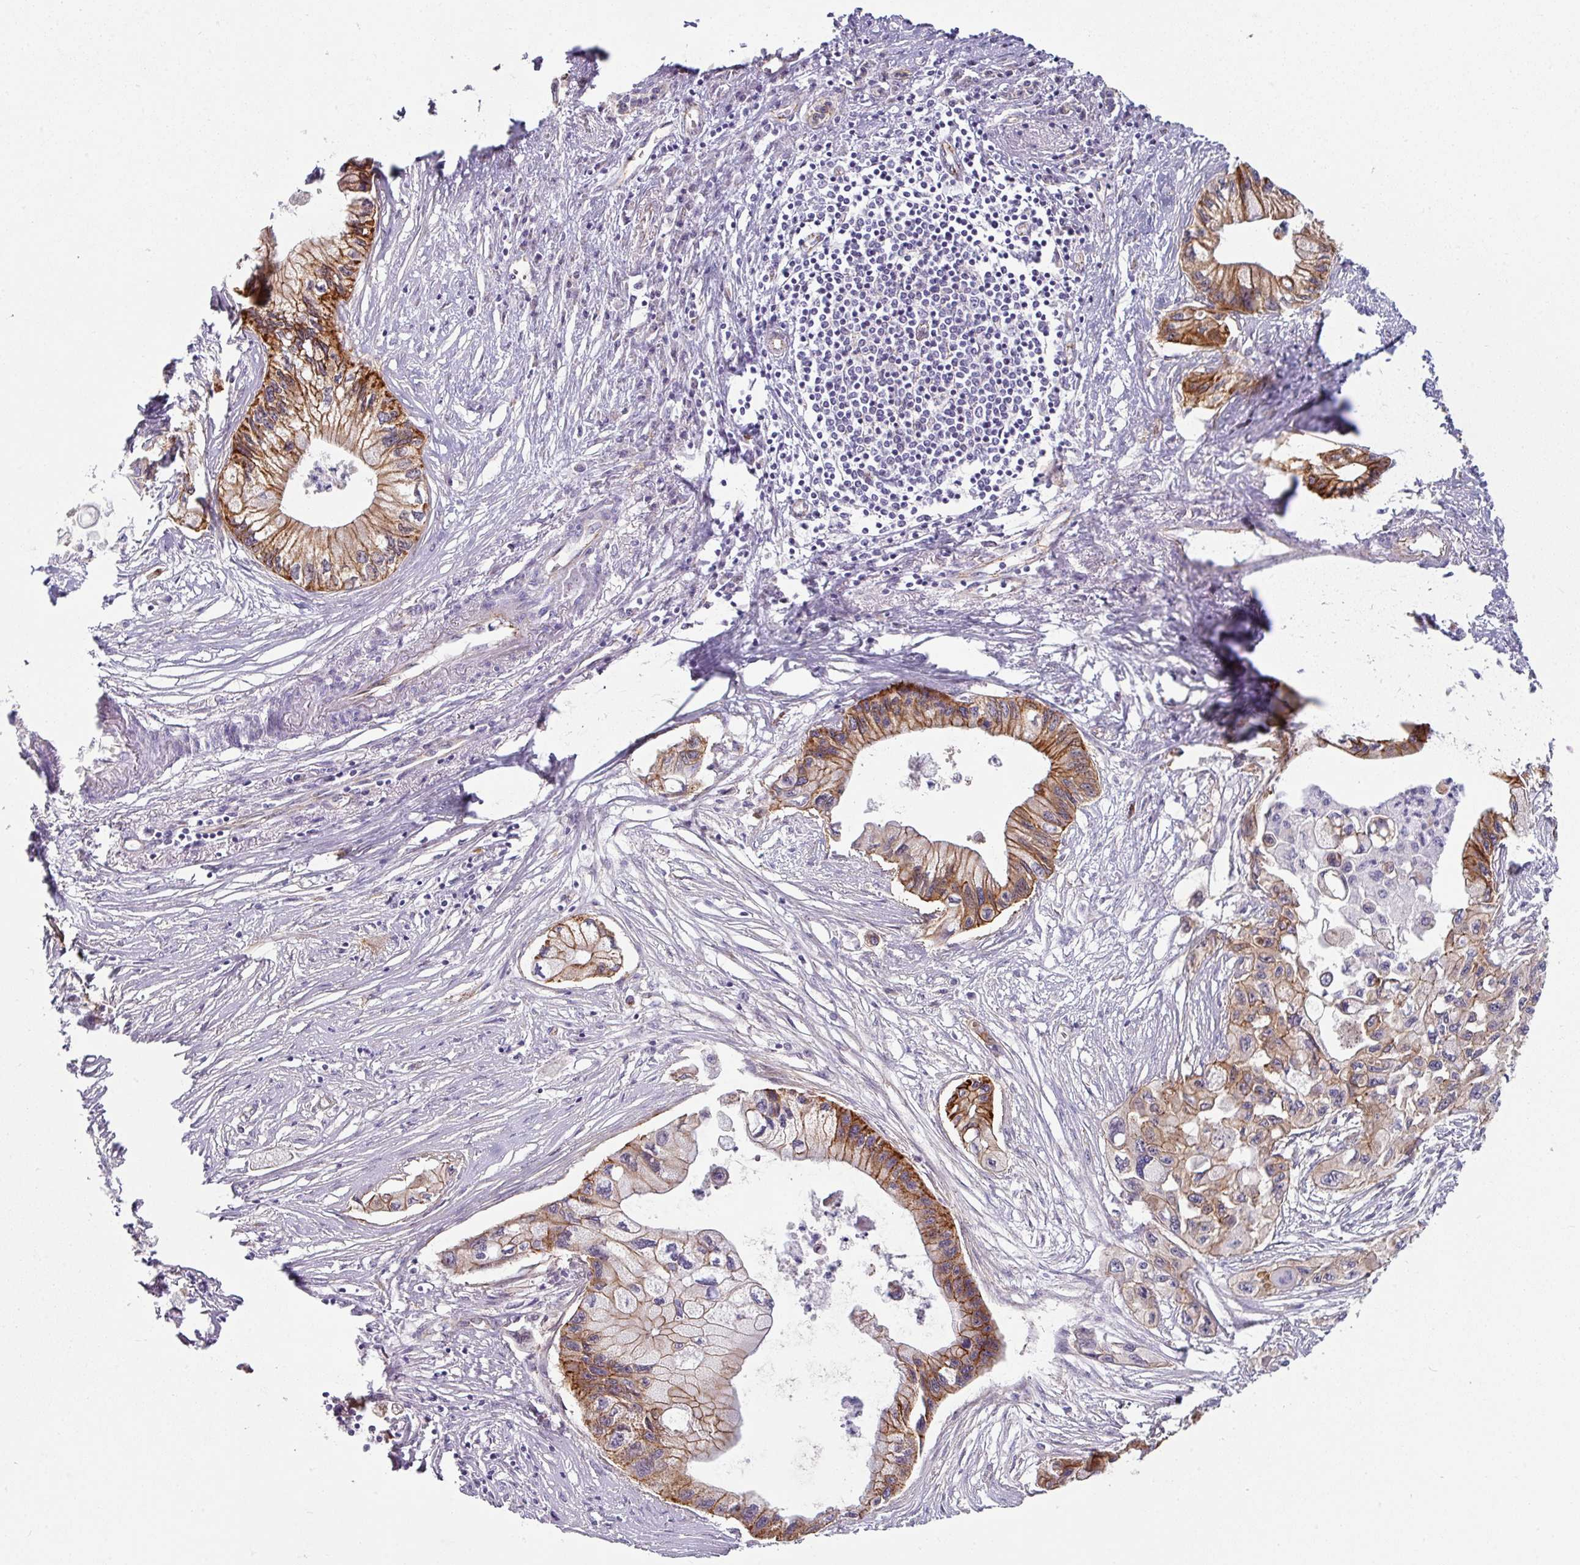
{"staining": {"intensity": "moderate", "quantity": ">75%", "location": "cytoplasmic/membranous"}, "tissue": "pancreatic cancer", "cell_type": "Tumor cells", "image_type": "cancer", "snomed": [{"axis": "morphology", "description": "Adenocarcinoma, NOS"}, {"axis": "topography", "description": "Pancreas"}], "caption": "A brown stain highlights moderate cytoplasmic/membranous expression of a protein in human adenocarcinoma (pancreatic) tumor cells.", "gene": "JUP", "patient": {"sex": "male", "age": 61}}